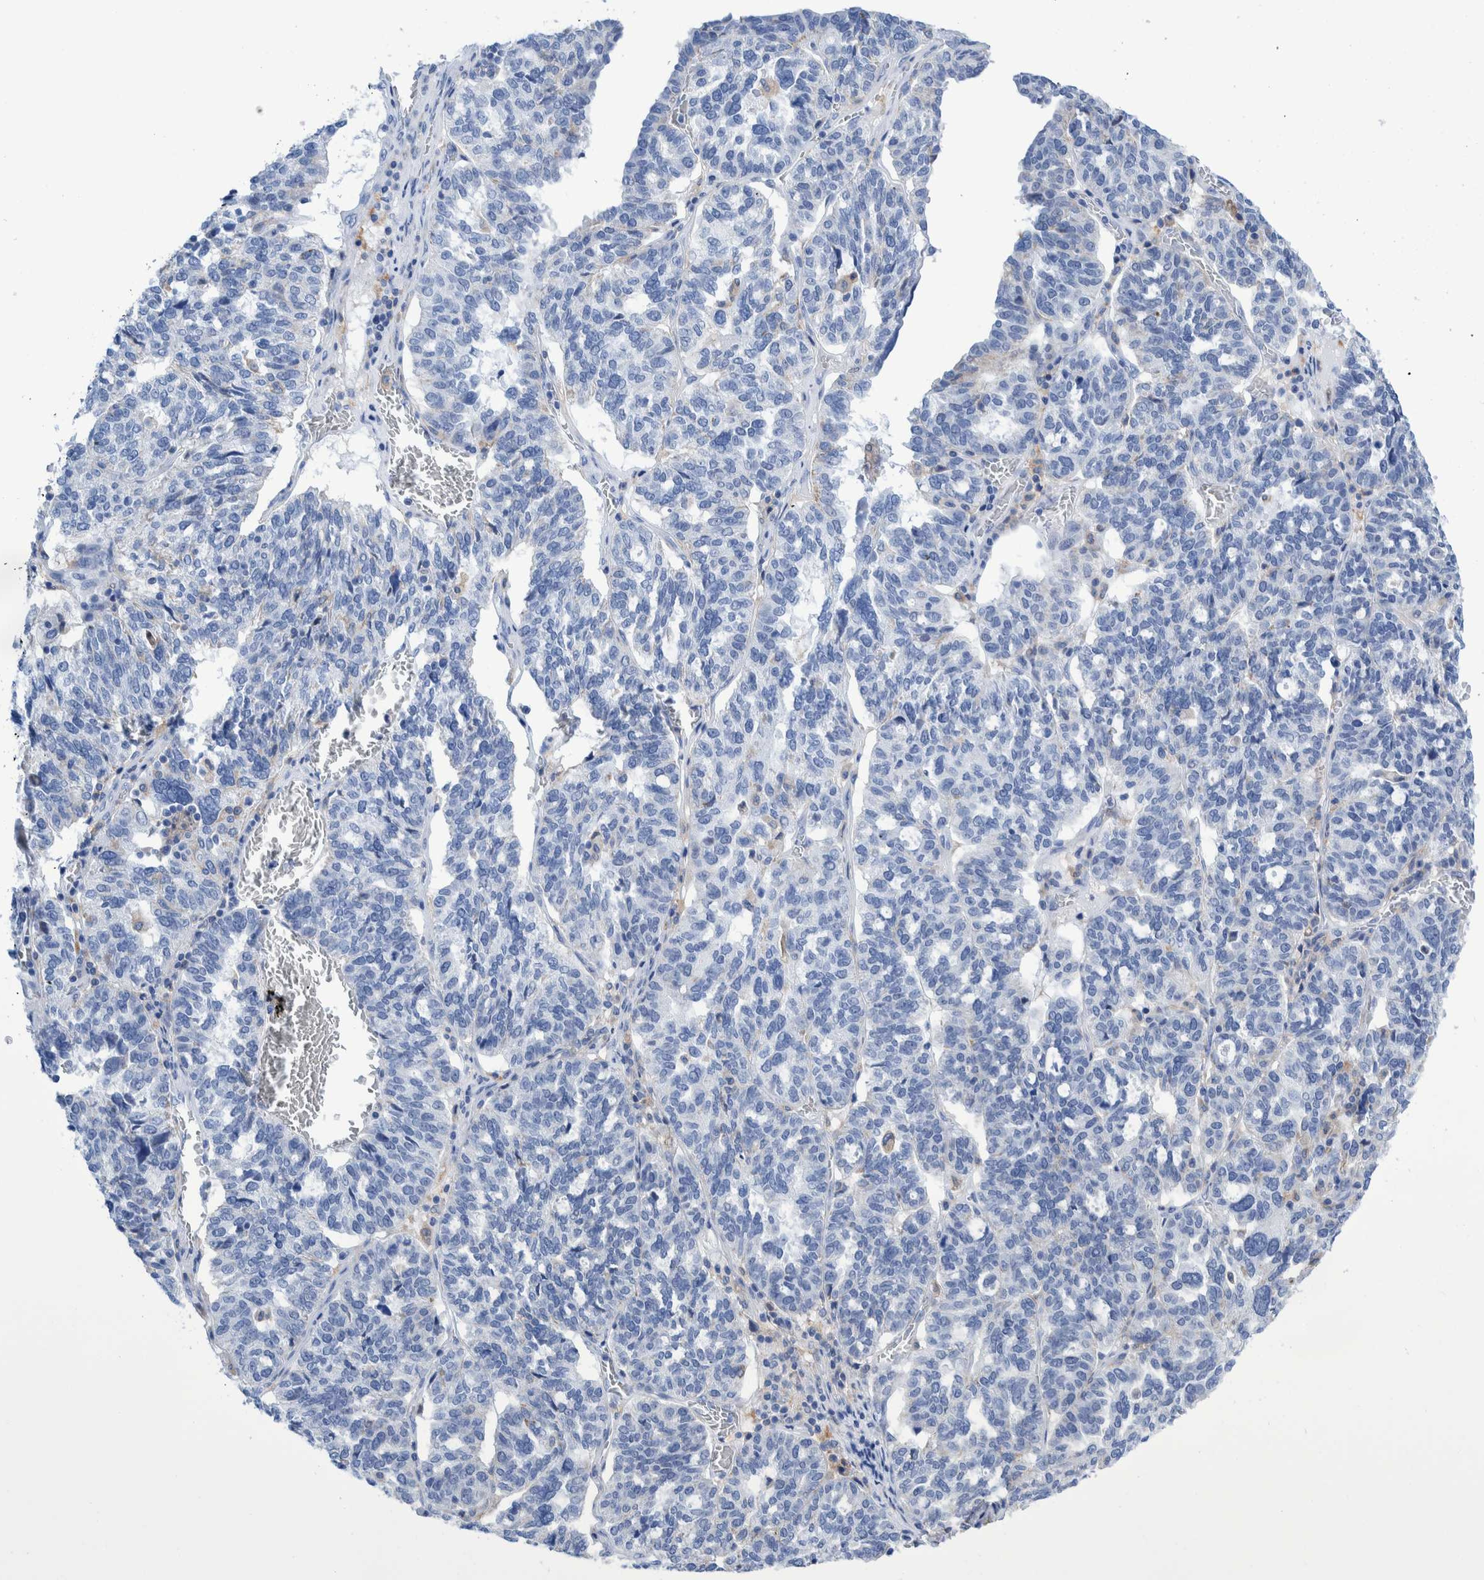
{"staining": {"intensity": "negative", "quantity": "none", "location": "none"}, "tissue": "ovarian cancer", "cell_type": "Tumor cells", "image_type": "cancer", "snomed": [{"axis": "morphology", "description": "Cystadenocarcinoma, serous, NOS"}, {"axis": "topography", "description": "Ovary"}], "caption": "IHC image of neoplastic tissue: ovarian serous cystadenocarcinoma stained with DAB (3,3'-diaminobenzidine) demonstrates no significant protein expression in tumor cells. (DAB immunohistochemistry (IHC), high magnification).", "gene": "KRT14", "patient": {"sex": "female", "age": 59}}